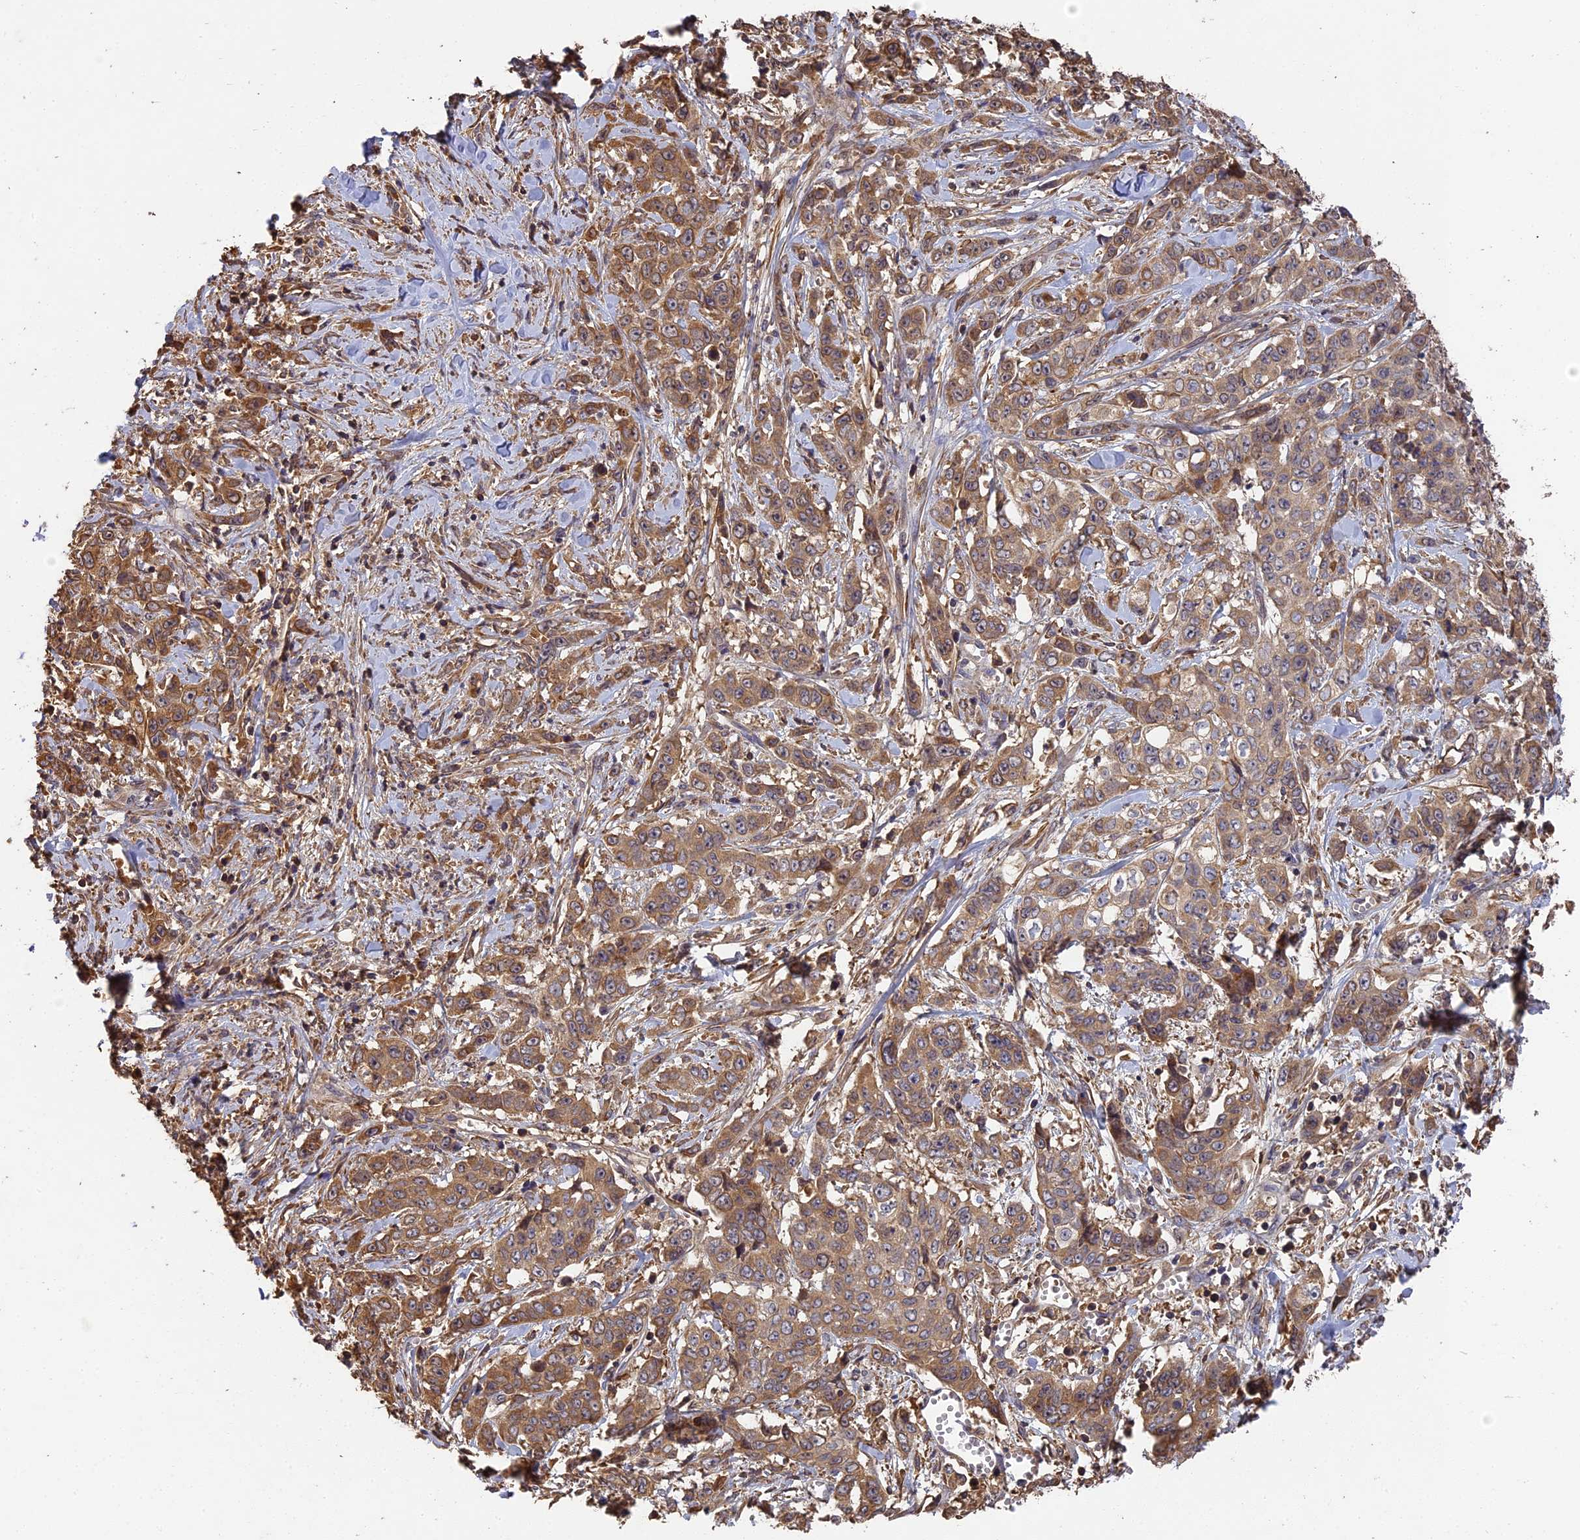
{"staining": {"intensity": "moderate", "quantity": ">75%", "location": "cytoplasmic/membranous"}, "tissue": "stomach cancer", "cell_type": "Tumor cells", "image_type": "cancer", "snomed": [{"axis": "morphology", "description": "Adenocarcinoma, NOS"}, {"axis": "topography", "description": "Stomach, upper"}], "caption": "Stomach adenocarcinoma stained with a brown dye demonstrates moderate cytoplasmic/membranous positive positivity in about >75% of tumor cells.", "gene": "ERMAP", "patient": {"sex": "male", "age": 62}}